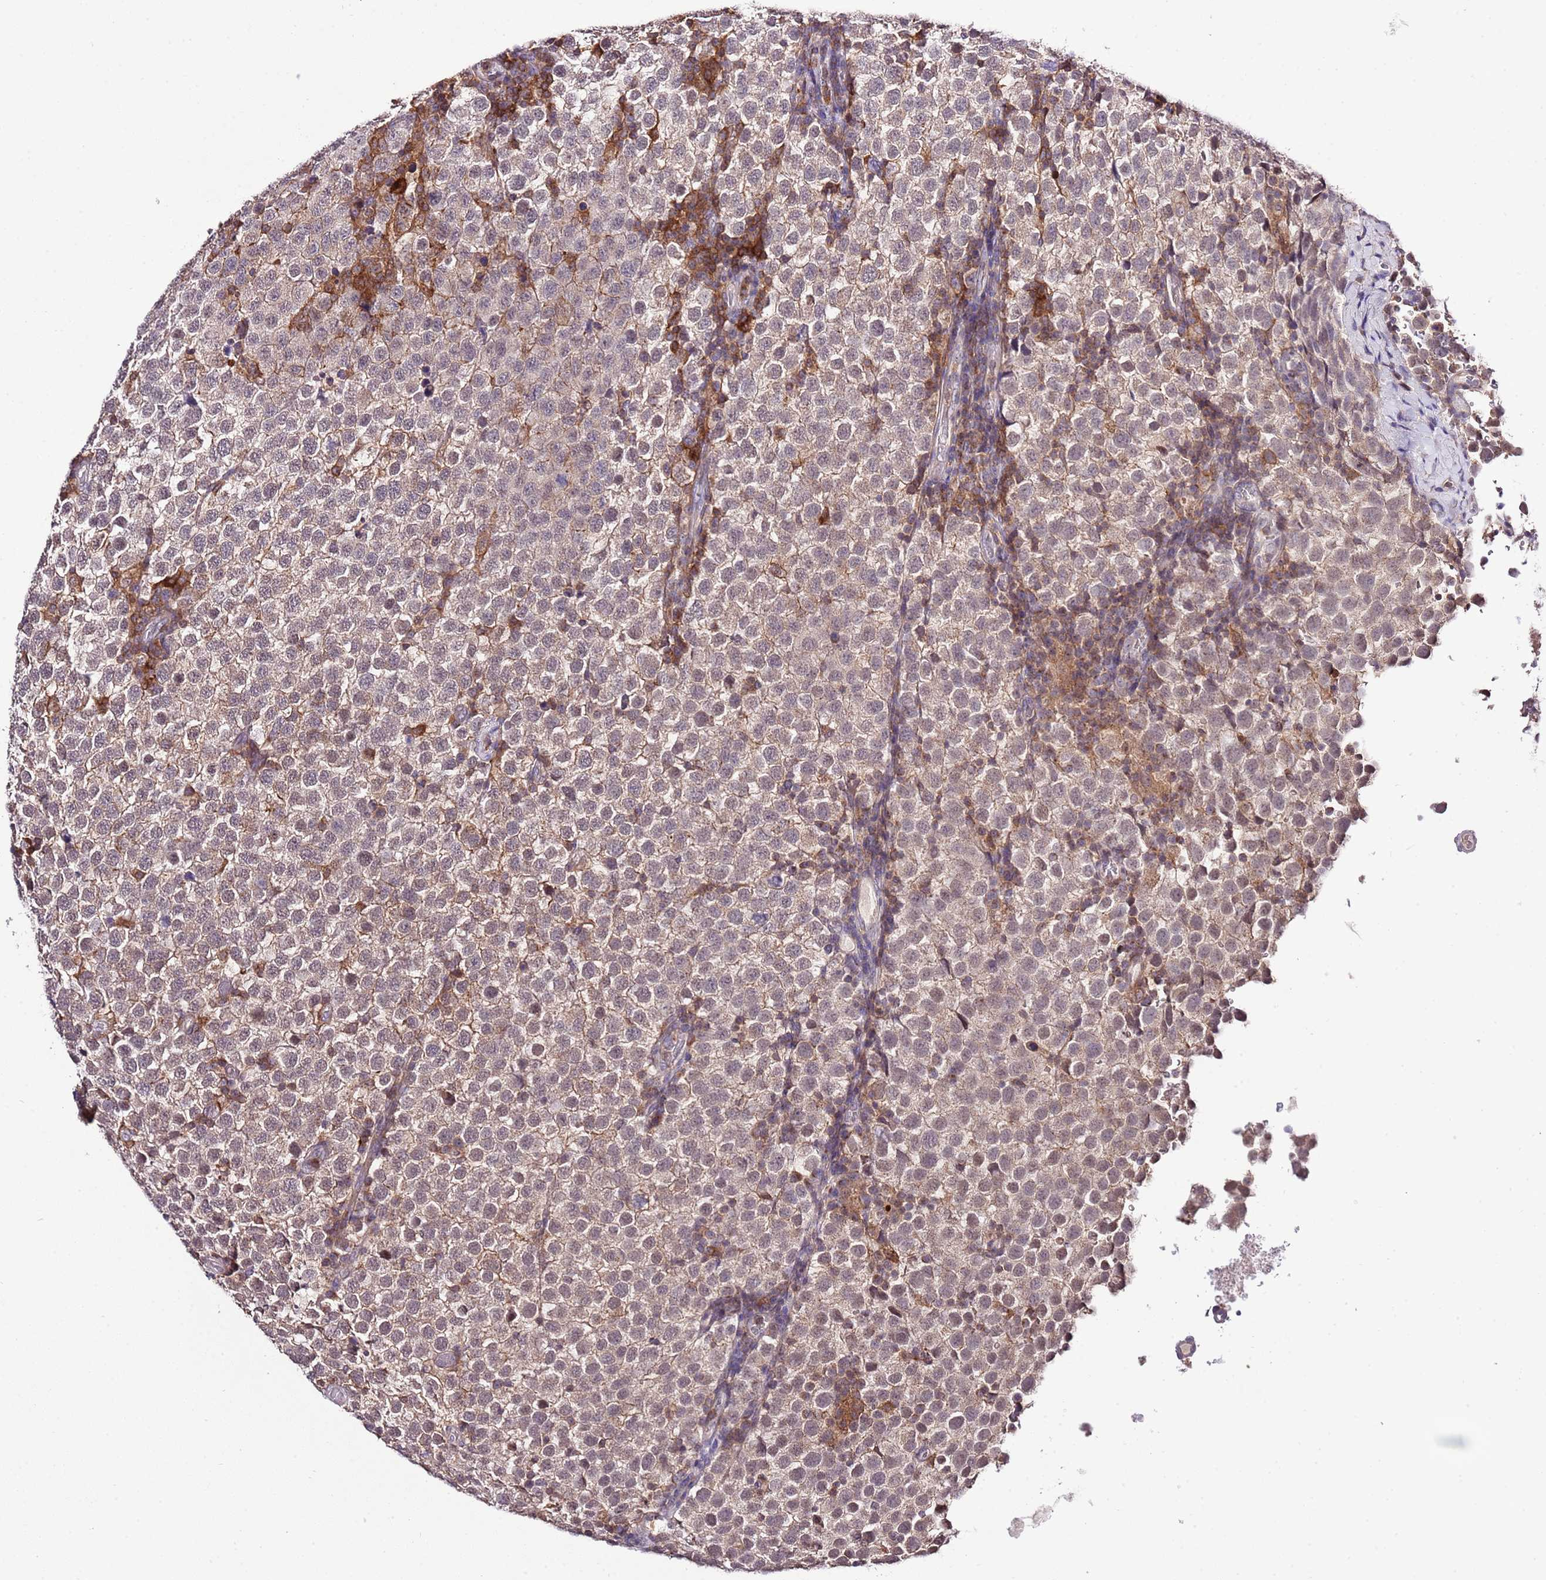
{"staining": {"intensity": "weak", "quantity": "<25%", "location": "cytoplasmic/membranous"}, "tissue": "testis cancer", "cell_type": "Tumor cells", "image_type": "cancer", "snomed": [{"axis": "morphology", "description": "Seminoma, NOS"}, {"axis": "topography", "description": "Testis"}], "caption": "Immunohistochemical staining of human testis seminoma exhibits no significant positivity in tumor cells.", "gene": "EFHD1", "patient": {"sex": "male", "age": 34}}